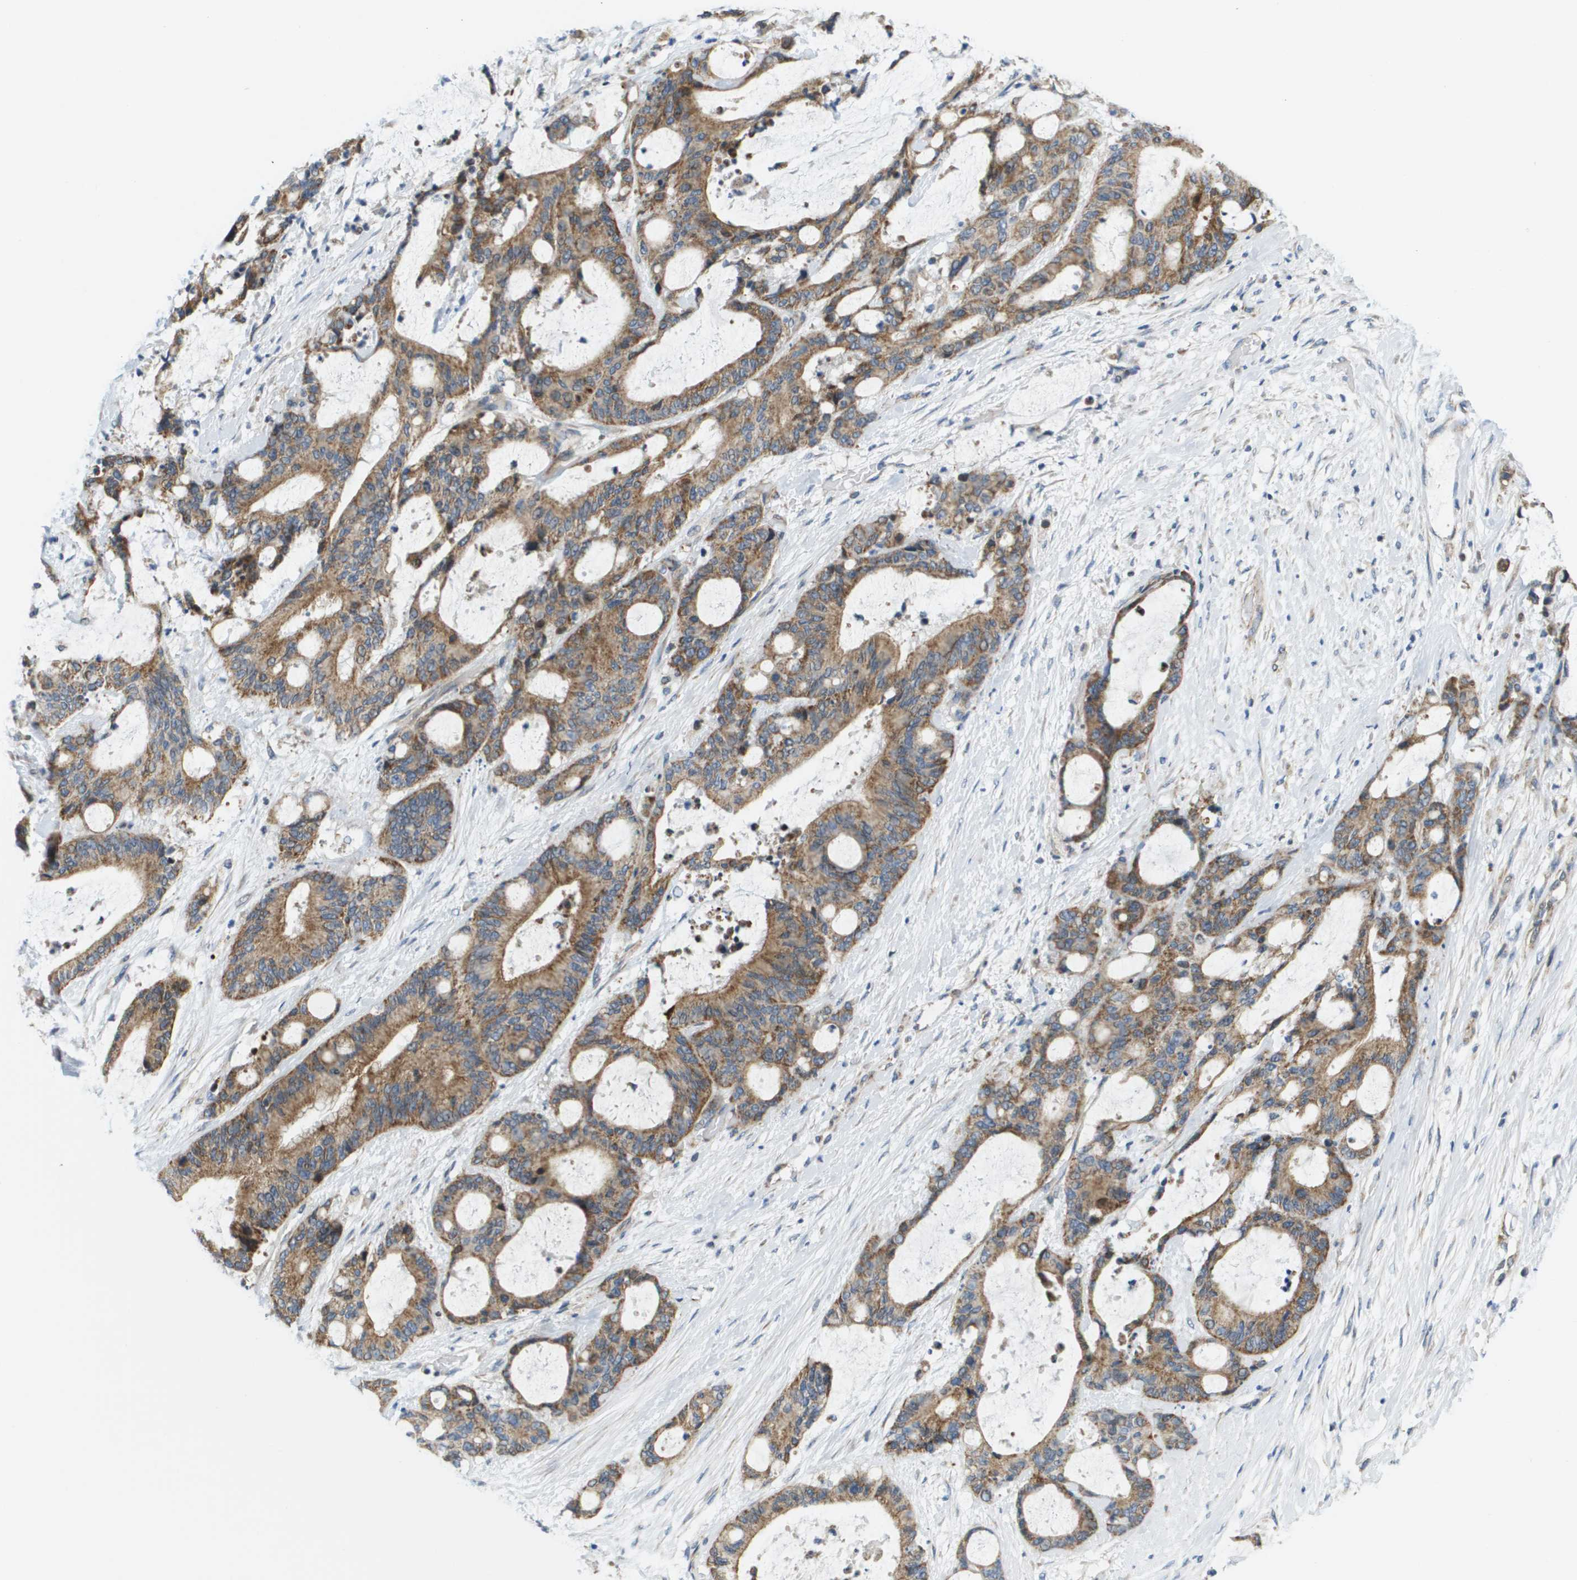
{"staining": {"intensity": "moderate", "quantity": ">75%", "location": "cytoplasmic/membranous"}, "tissue": "liver cancer", "cell_type": "Tumor cells", "image_type": "cancer", "snomed": [{"axis": "morphology", "description": "Cholangiocarcinoma"}, {"axis": "topography", "description": "Liver"}], "caption": "Immunohistochemical staining of human cholangiocarcinoma (liver) displays moderate cytoplasmic/membranous protein staining in approximately >75% of tumor cells. (DAB (3,3'-diaminobenzidine) = brown stain, brightfield microscopy at high magnification).", "gene": "KRT23", "patient": {"sex": "female", "age": 73}}